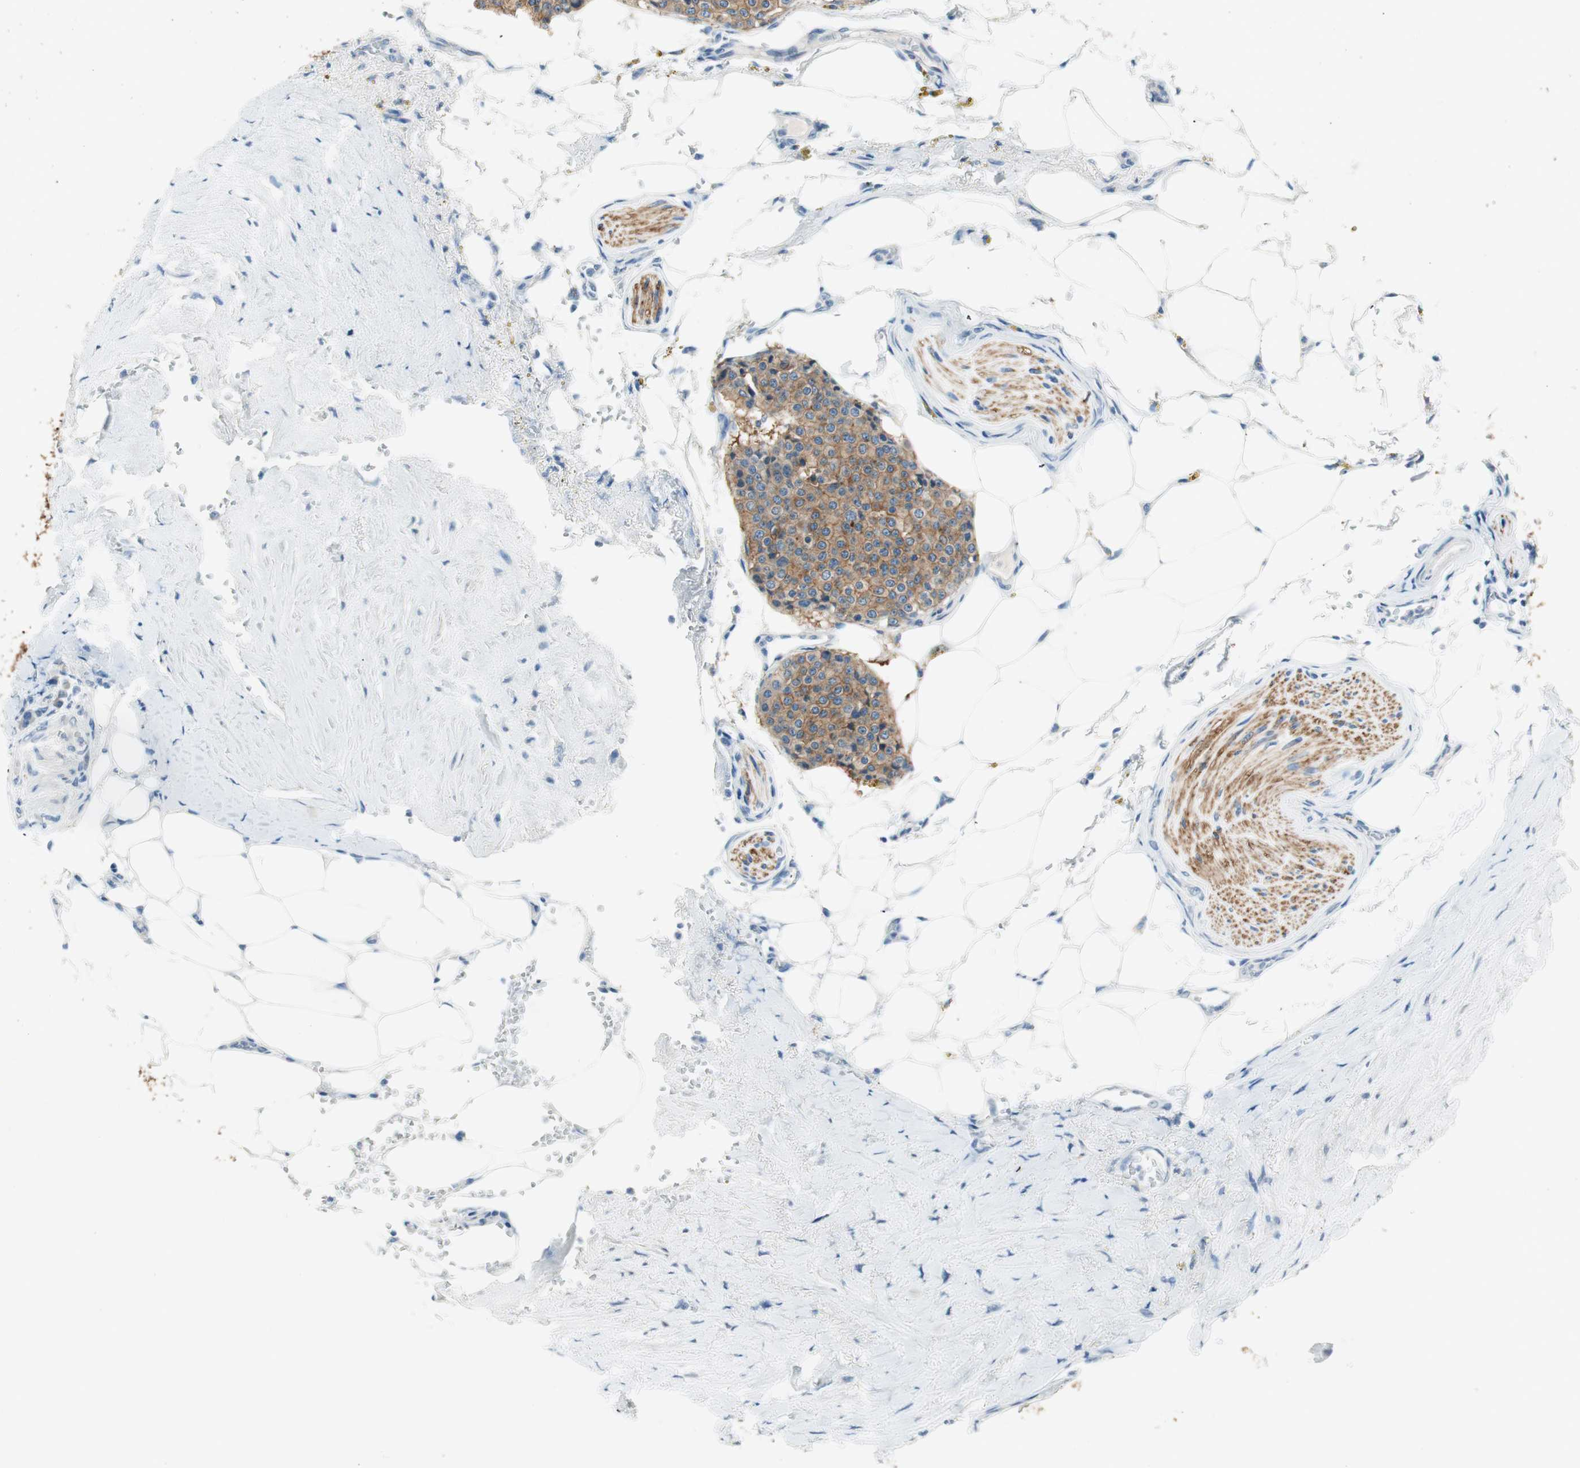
{"staining": {"intensity": "moderate", "quantity": ">75%", "location": "cytoplasmic/membranous"}, "tissue": "carcinoid", "cell_type": "Tumor cells", "image_type": "cancer", "snomed": [{"axis": "morphology", "description": "Carcinoid, malignant, NOS"}, {"axis": "topography", "description": "Colon"}], "caption": "Protein expression analysis of carcinoid (malignant) displays moderate cytoplasmic/membranous expression in approximately >75% of tumor cells.", "gene": "GNAO1", "patient": {"sex": "female", "age": 61}}